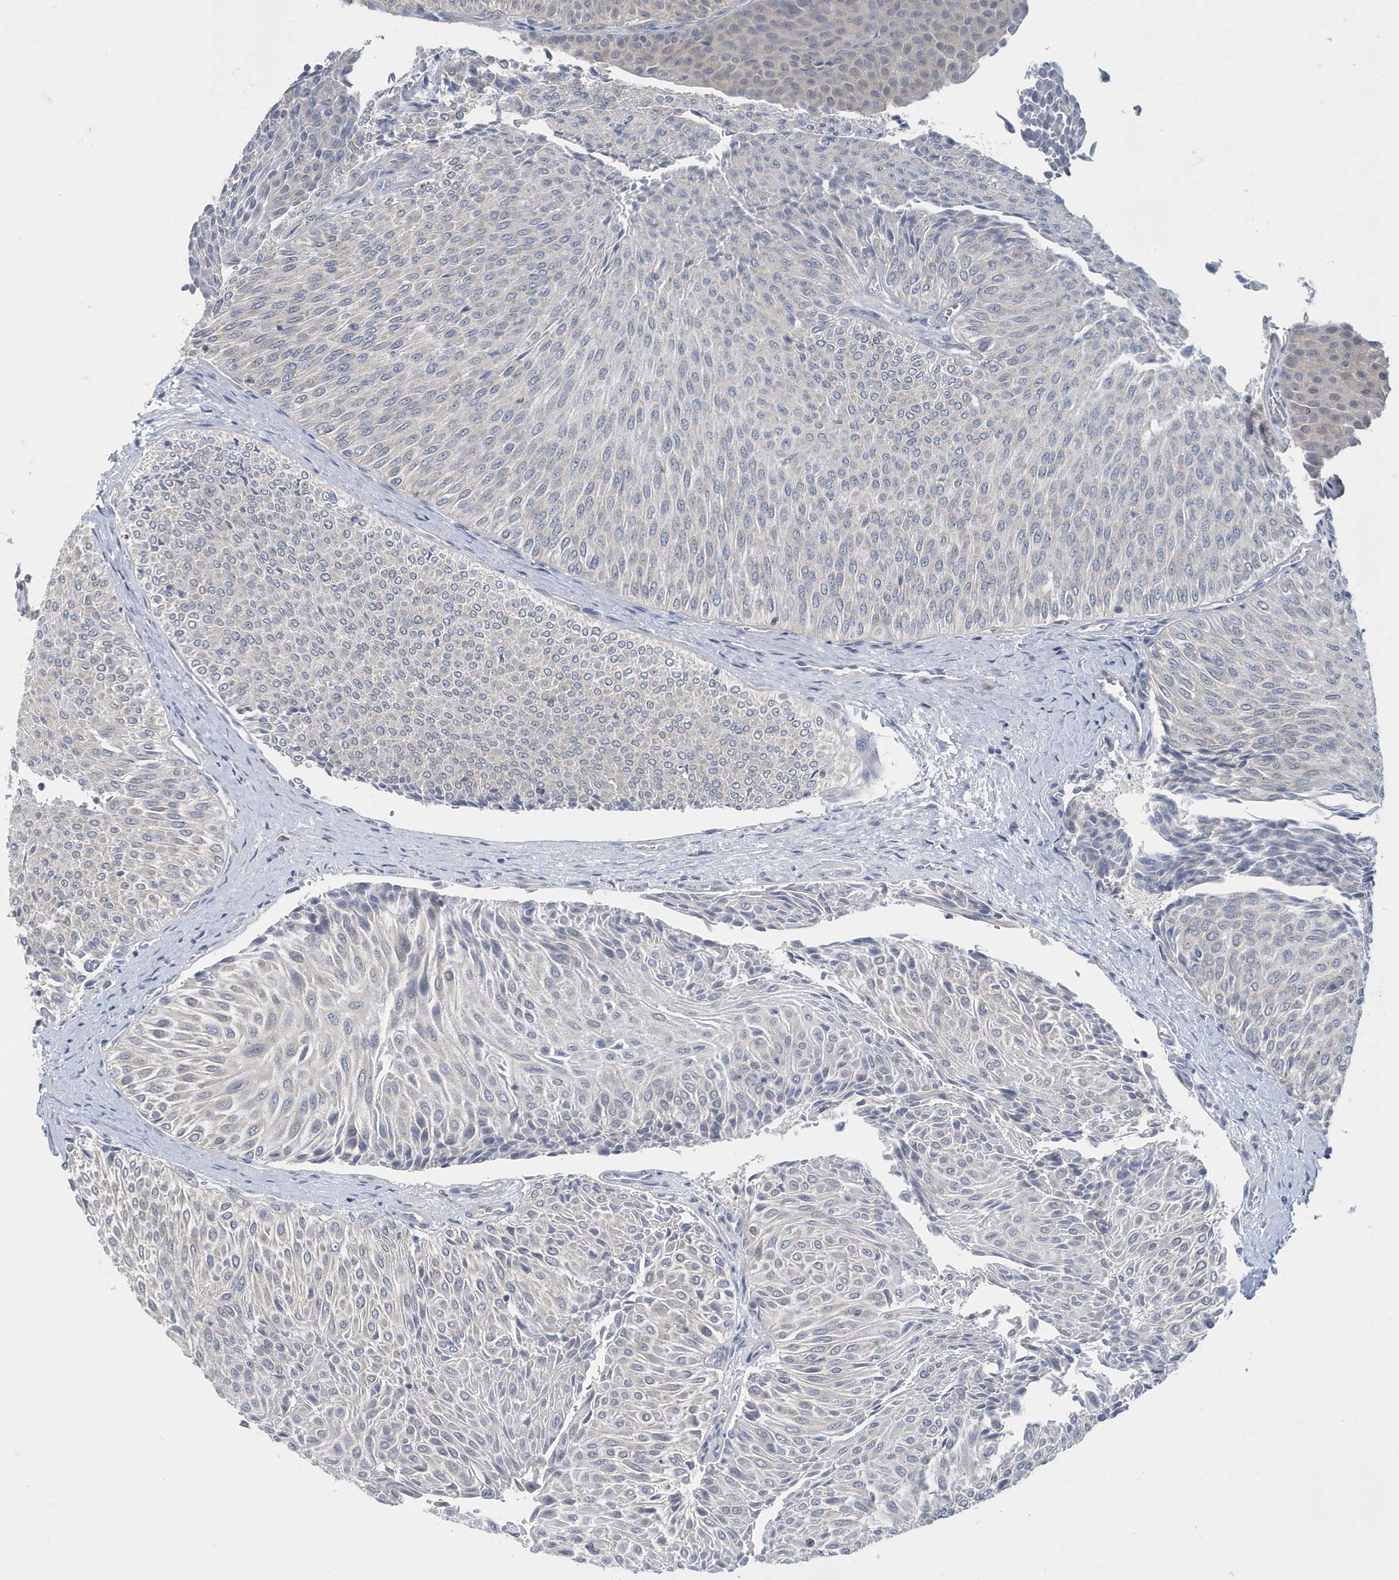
{"staining": {"intensity": "negative", "quantity": "none", "location": "none"}, "tissue": "urothelial cancer", "cell_type": "Tumor cells", "image_type": "cancer", "snomed": [{"axis": "morphology", "description": "Urothelial carcinoma, Low grade"}, {"axis": "topography", "description": "Urinary bladder"}], "caption": "There is no significant positivity in tumor cells of urothelial carcinoma (low-grade).", "gene": "ZNF654", "patient": {"sex": "male", "age": 78}}